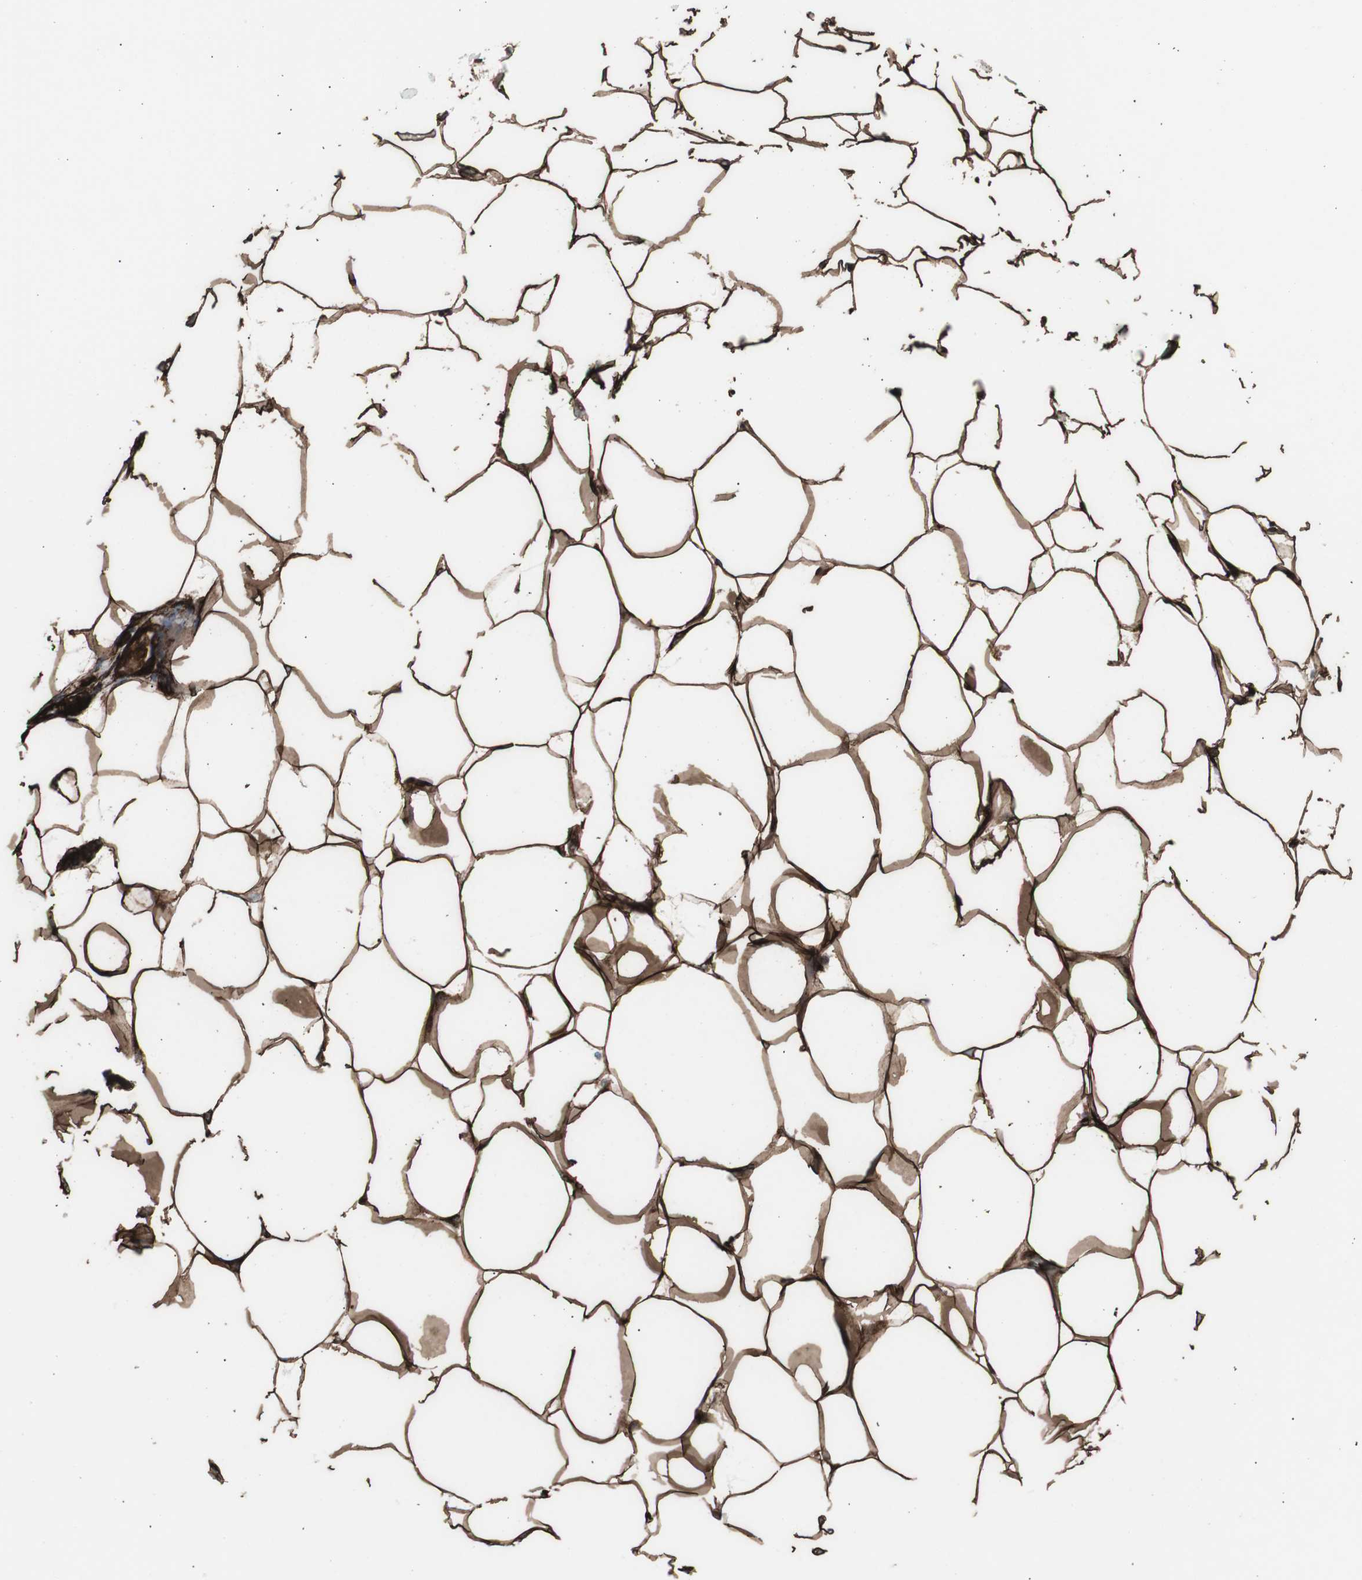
{"staining": {"intensity": "strong", "quantity": ">75%", "location": "cytoplasmic/membranous"}, "tissue": "adipose tissue", "cell_type": "Adipocytes", "image_type": "normal", "snomed": [{"axis": "morphology", "description": "Normal tissue, NOS"}, {"axis": "topography", "description": "Breast"}, {"axis": "topography", "description": "Adipose tissue"}], "caption": "IHC micrograph of benign adipose tissue stained for a protein (brown), which reveals high levels of strong cytoplasmic/membranous expression in about >75% of adipocytes.", "gene": "PDGFA", "patient": {"sex": "female", "age": 25}}